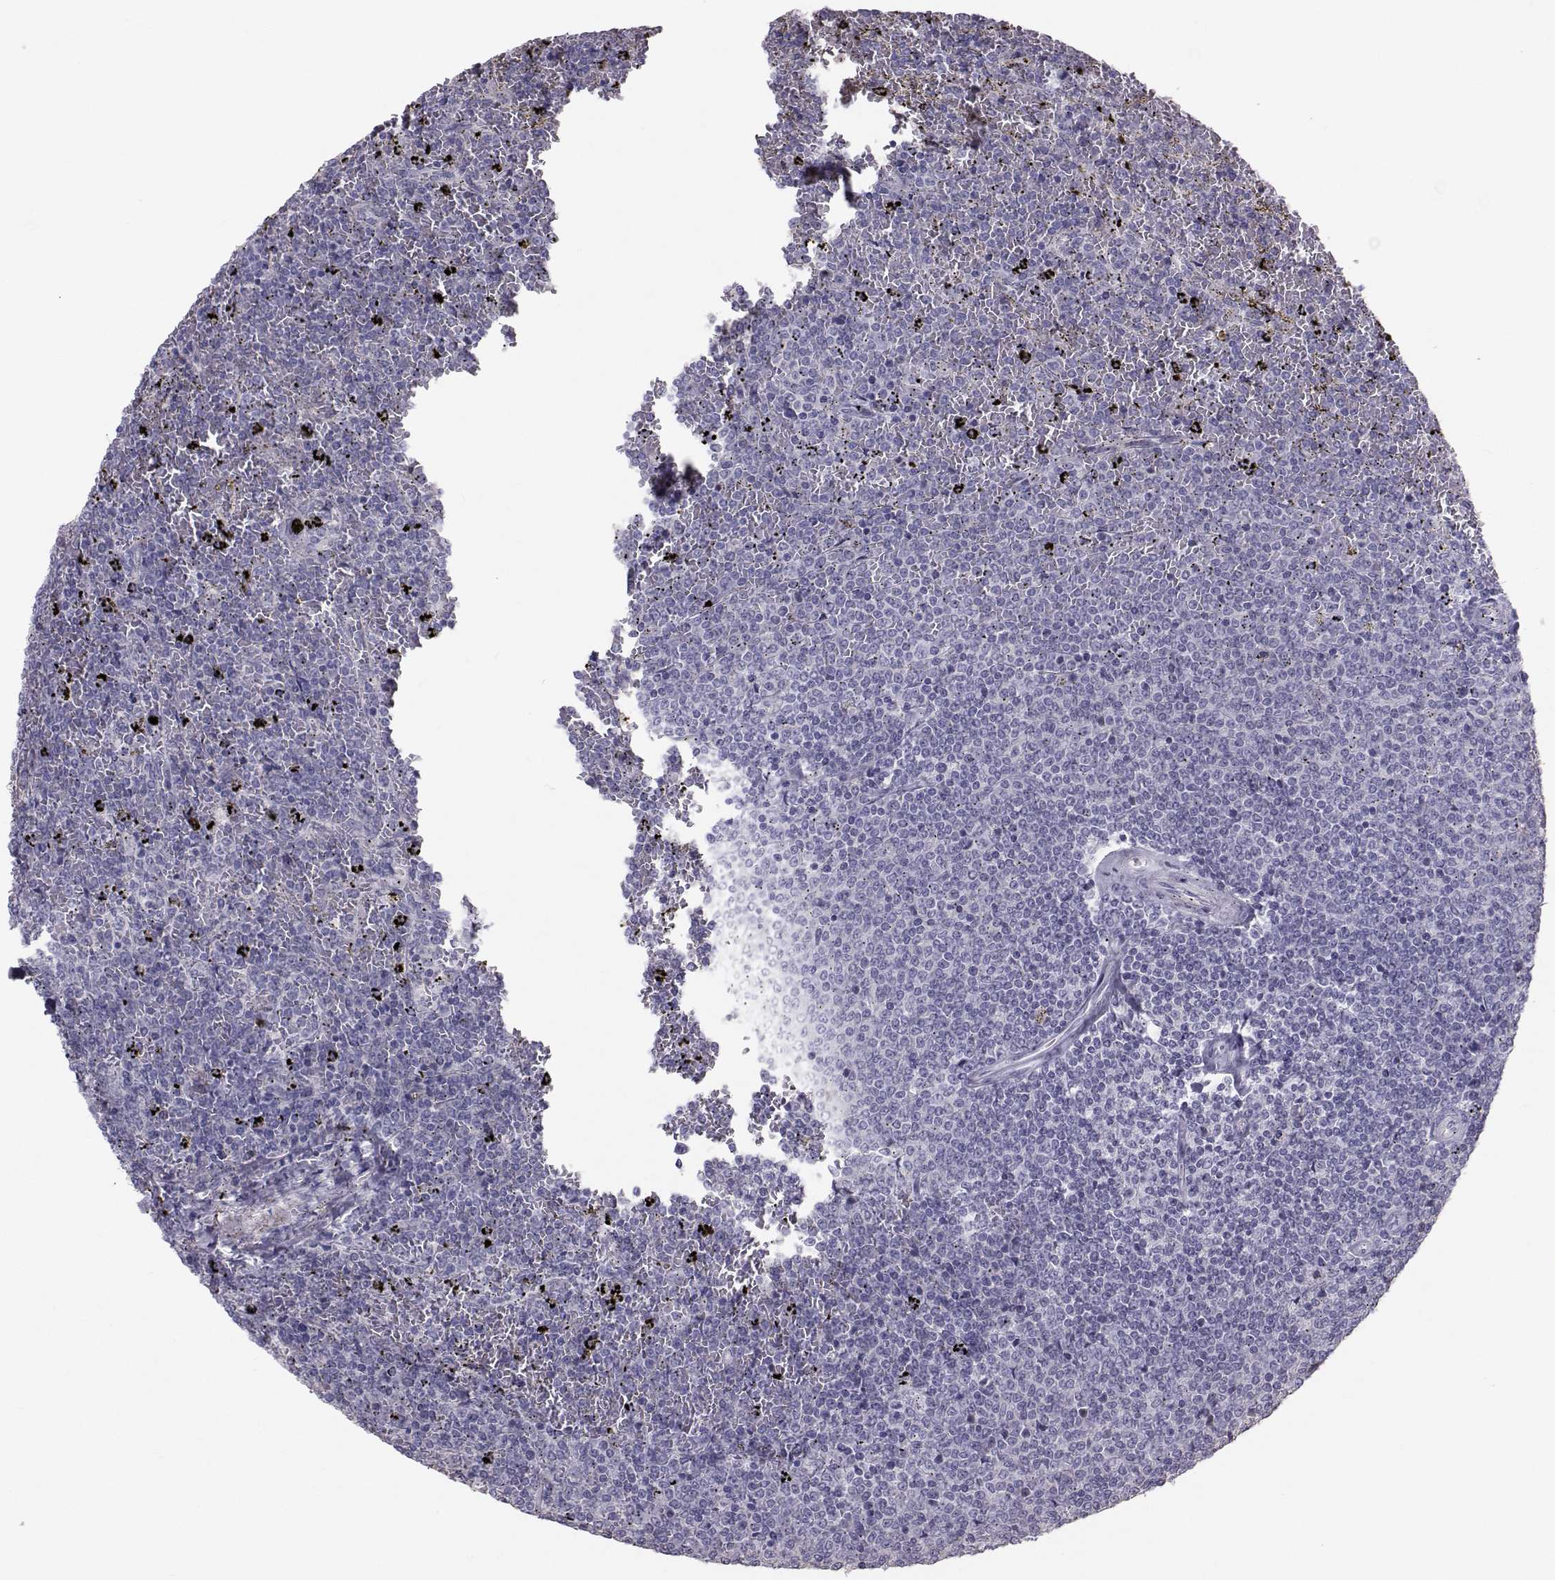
{"staining": {"intensity": "negative", "quantity": "none", "location": "none"}, "tissue": "lymphoma", "cell_type": "Tumor cells", "image_type": "cancer", "snomed": [{"axis": "morphology", "description": "Malignant lymphoma, non-Hodgkin's type, Low grade"}, {"axis": "topography", "description": "Spleen"}], "caption": "IHC image of neoplastic tissue: human lymphoma stained with DAB (3,3'-diaminobenzidine) exhibits no significant protein staining in tumor cells. (Stains: DAB (3,3'-diaminobenzidine) immunohistochemistry (IHC) with hematoxylin counter stain, Microscopy: brightfield microscopy at high magnification).", "gene": "GARIN3", "patient": {"sex": "female", "age": 77}}